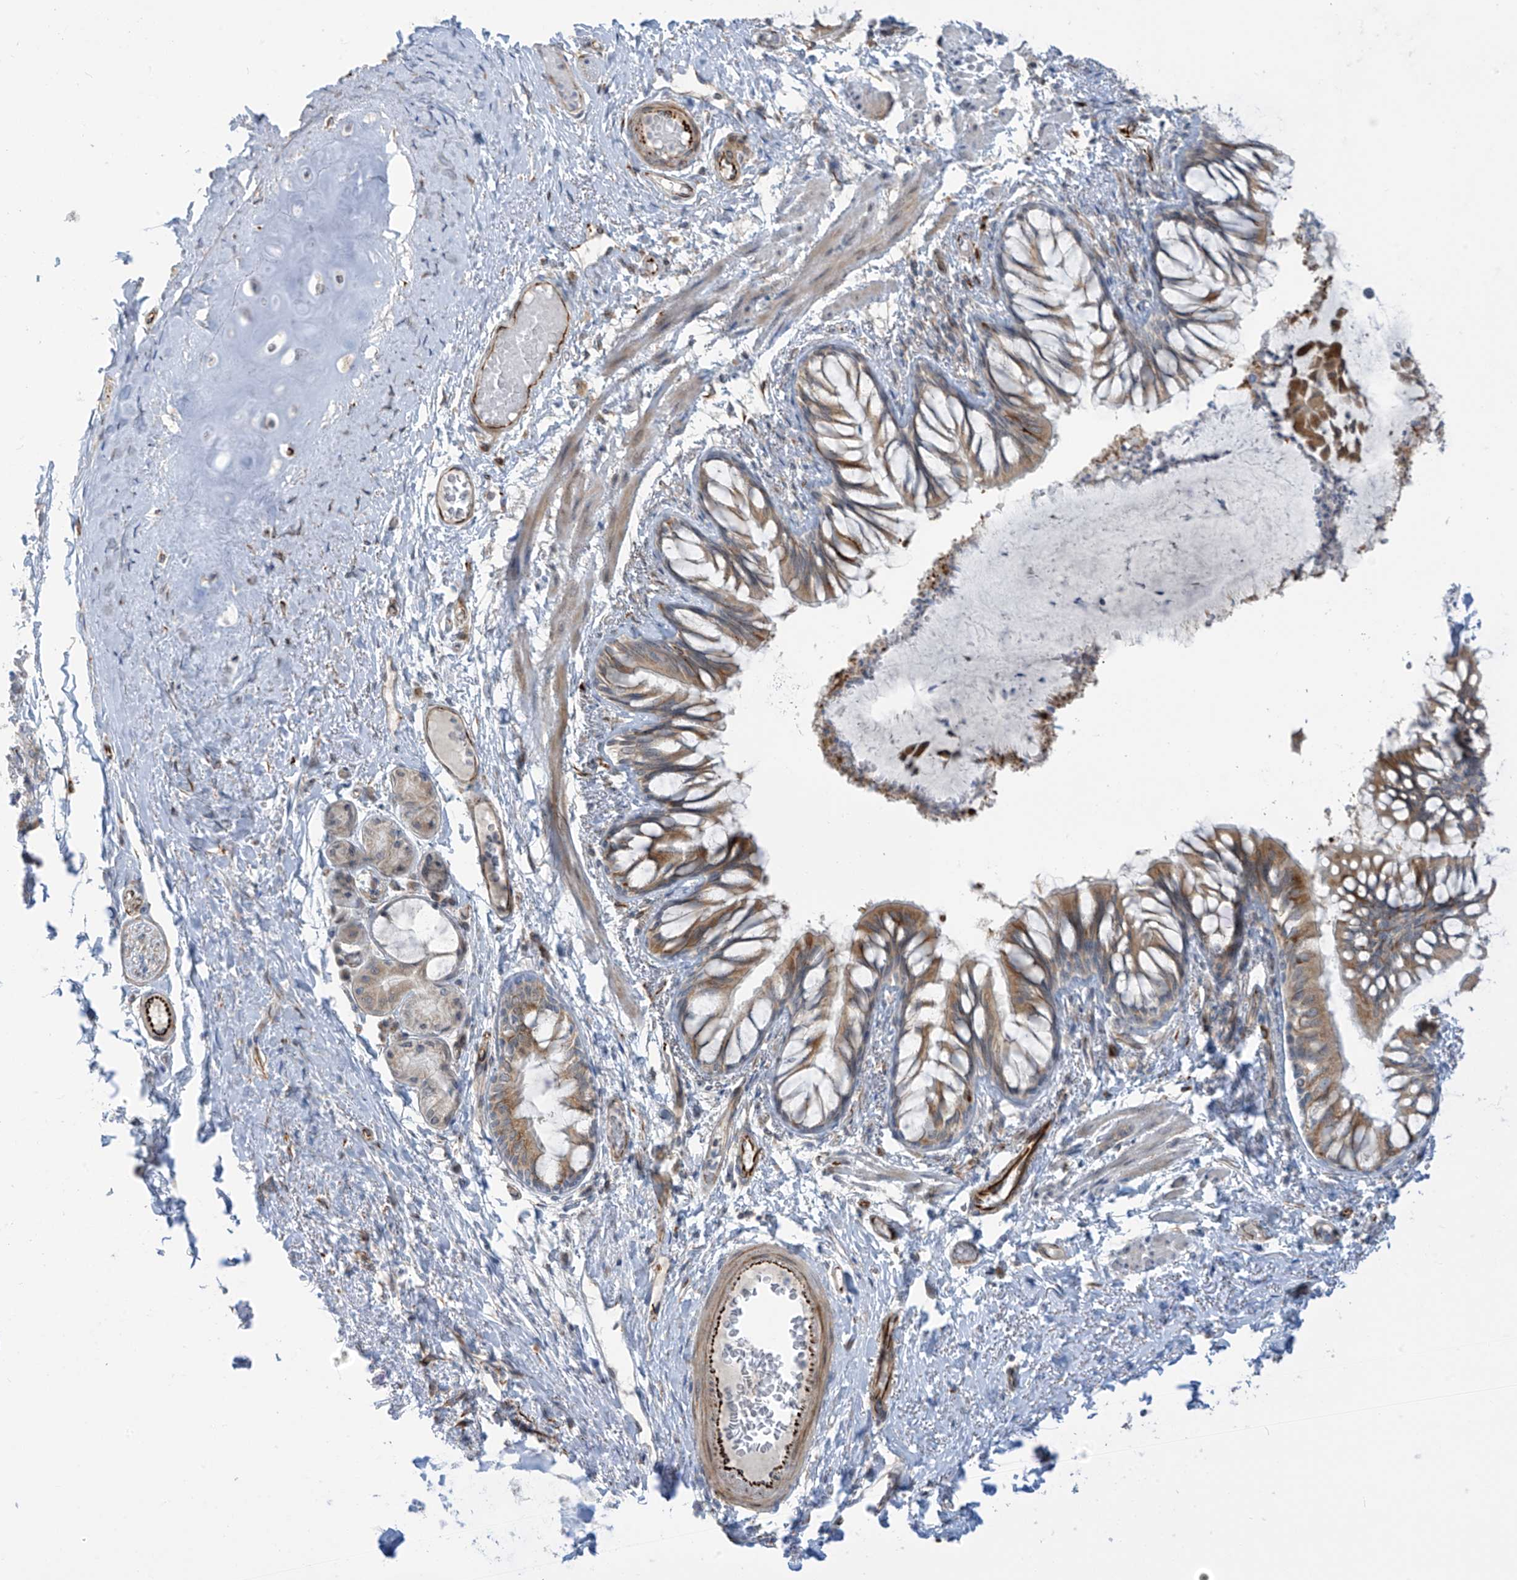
{"staining": {"intensity": "moderate", "quantity": "25%-75%", "location": "cytoplasmic/membranous"}, "tissue": "bronchus", "cell_type": "Respiratory epithelial cells", "image_type": "normal", "snomed": [{"axis": "morphology", "description": "Normal tissue, NOS"}, {"axis": "topography", "description": "Cartilage tissue"}, {"axis": "topography", "description": "Bronchus"}, {"axis": "topography", "description": "Lung"}], "caption": "IHC of benign human bronchus displays medium levels of moderate cytoplasmic/membranous expression in about 25%-75% of respiratory epithelial cells.", "gene": "HS6ST2", "patient": {"sex": "female", "age": 49}}